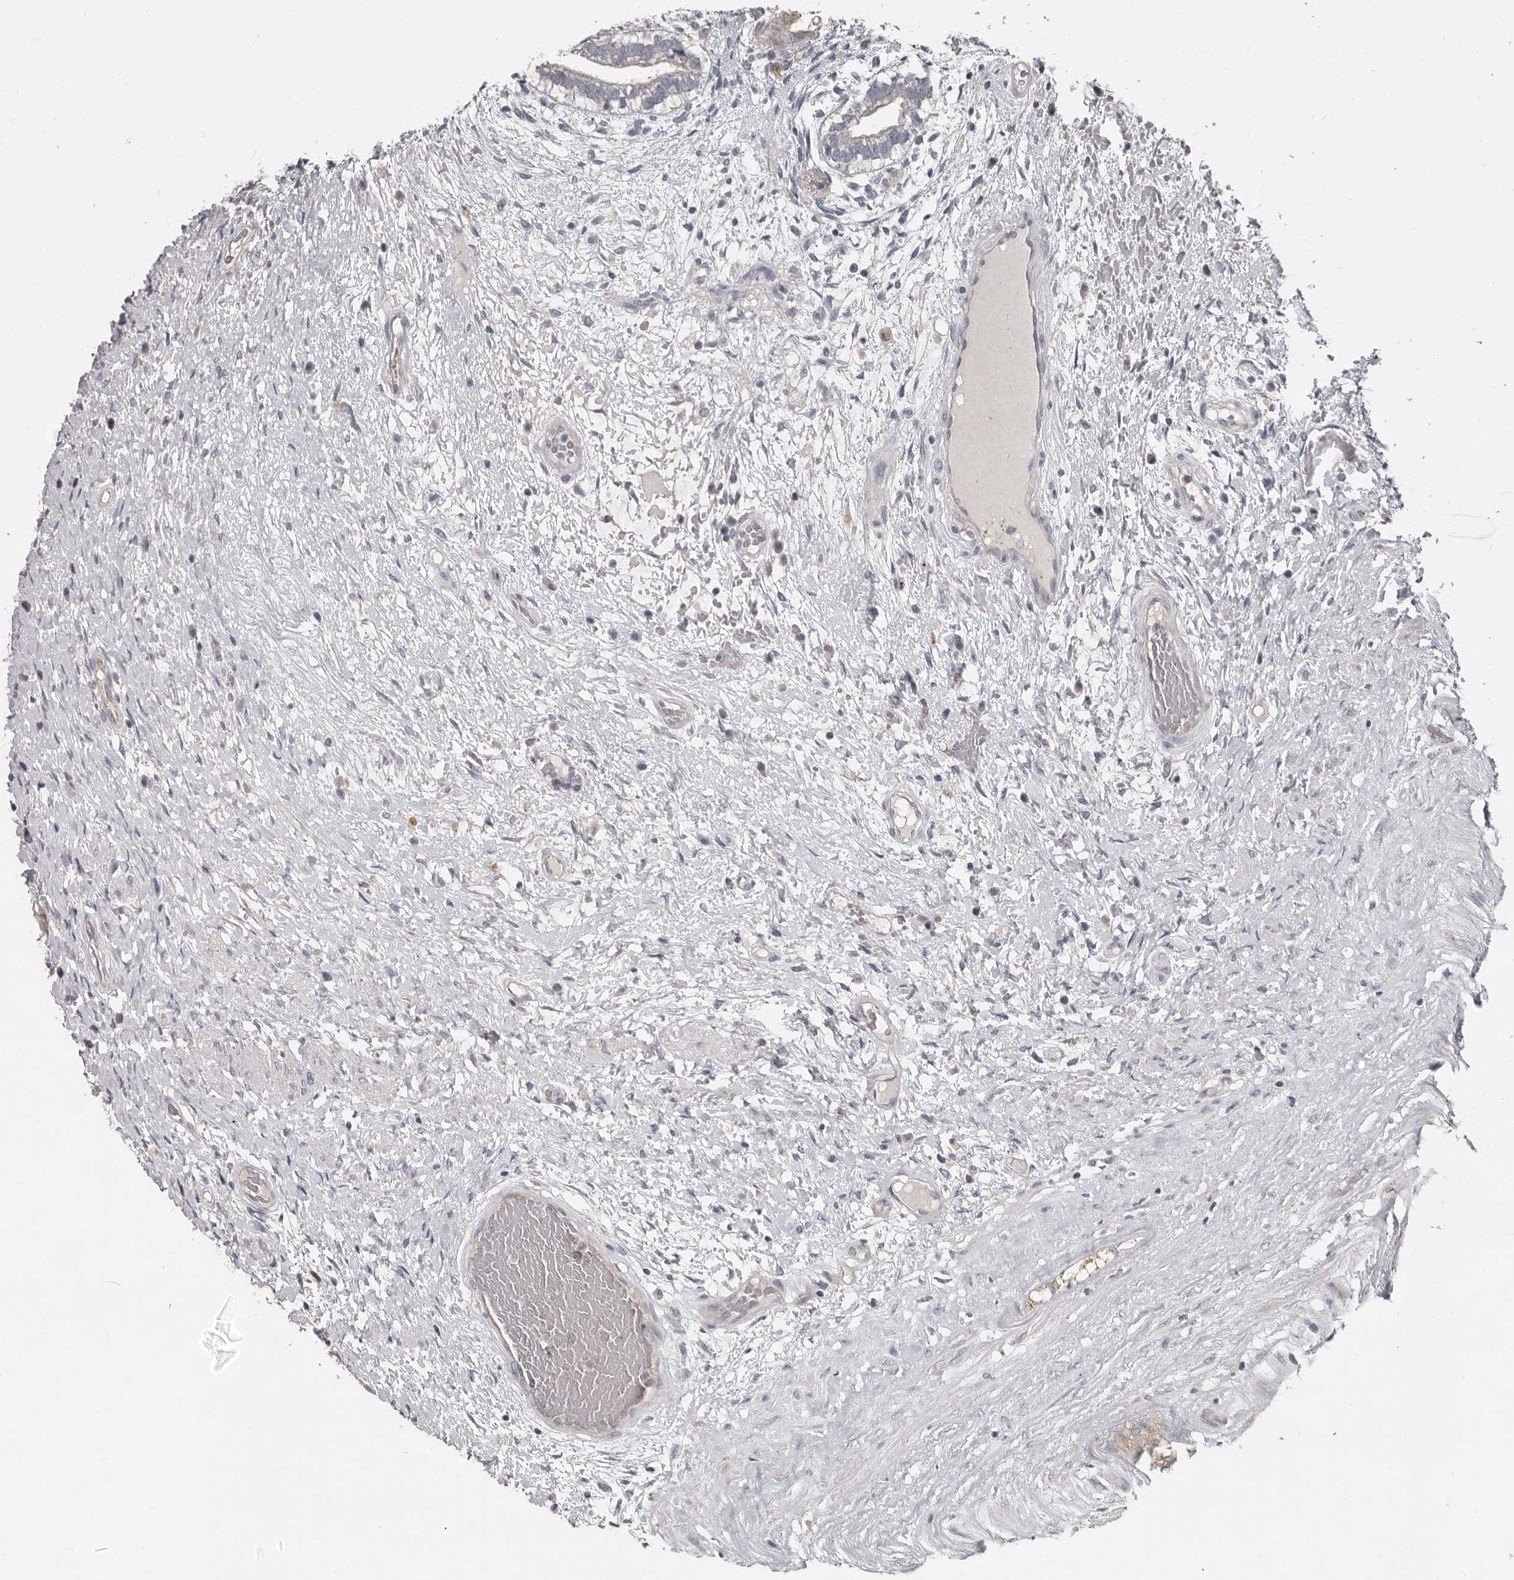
{"staining": {"intensity": "weak", "quantity": "<25%", "location": "cytoplasmic/membranous"}, "tissue": "testis cancer", "cell_type": "Tumor cells", "image_type": "cancer", "snomed": [{"axis": "morphology", "description": "Carcinoma, Embryonal, NOS"}, {"axis": "topography", "description": "Testis"}], "caption": "IHC micrograph of neoplastic tissue: human testis cancer stained with DAB demonstrates no significant protein positivity in tumor cells. The staining was performed using DAB to visualize the protein expression in brown, while the nuclei were stained in blue with hematoxylin (Magnification: 20x).", "gene": "CA6", "patient": {"sex": "male", "age": 26}}